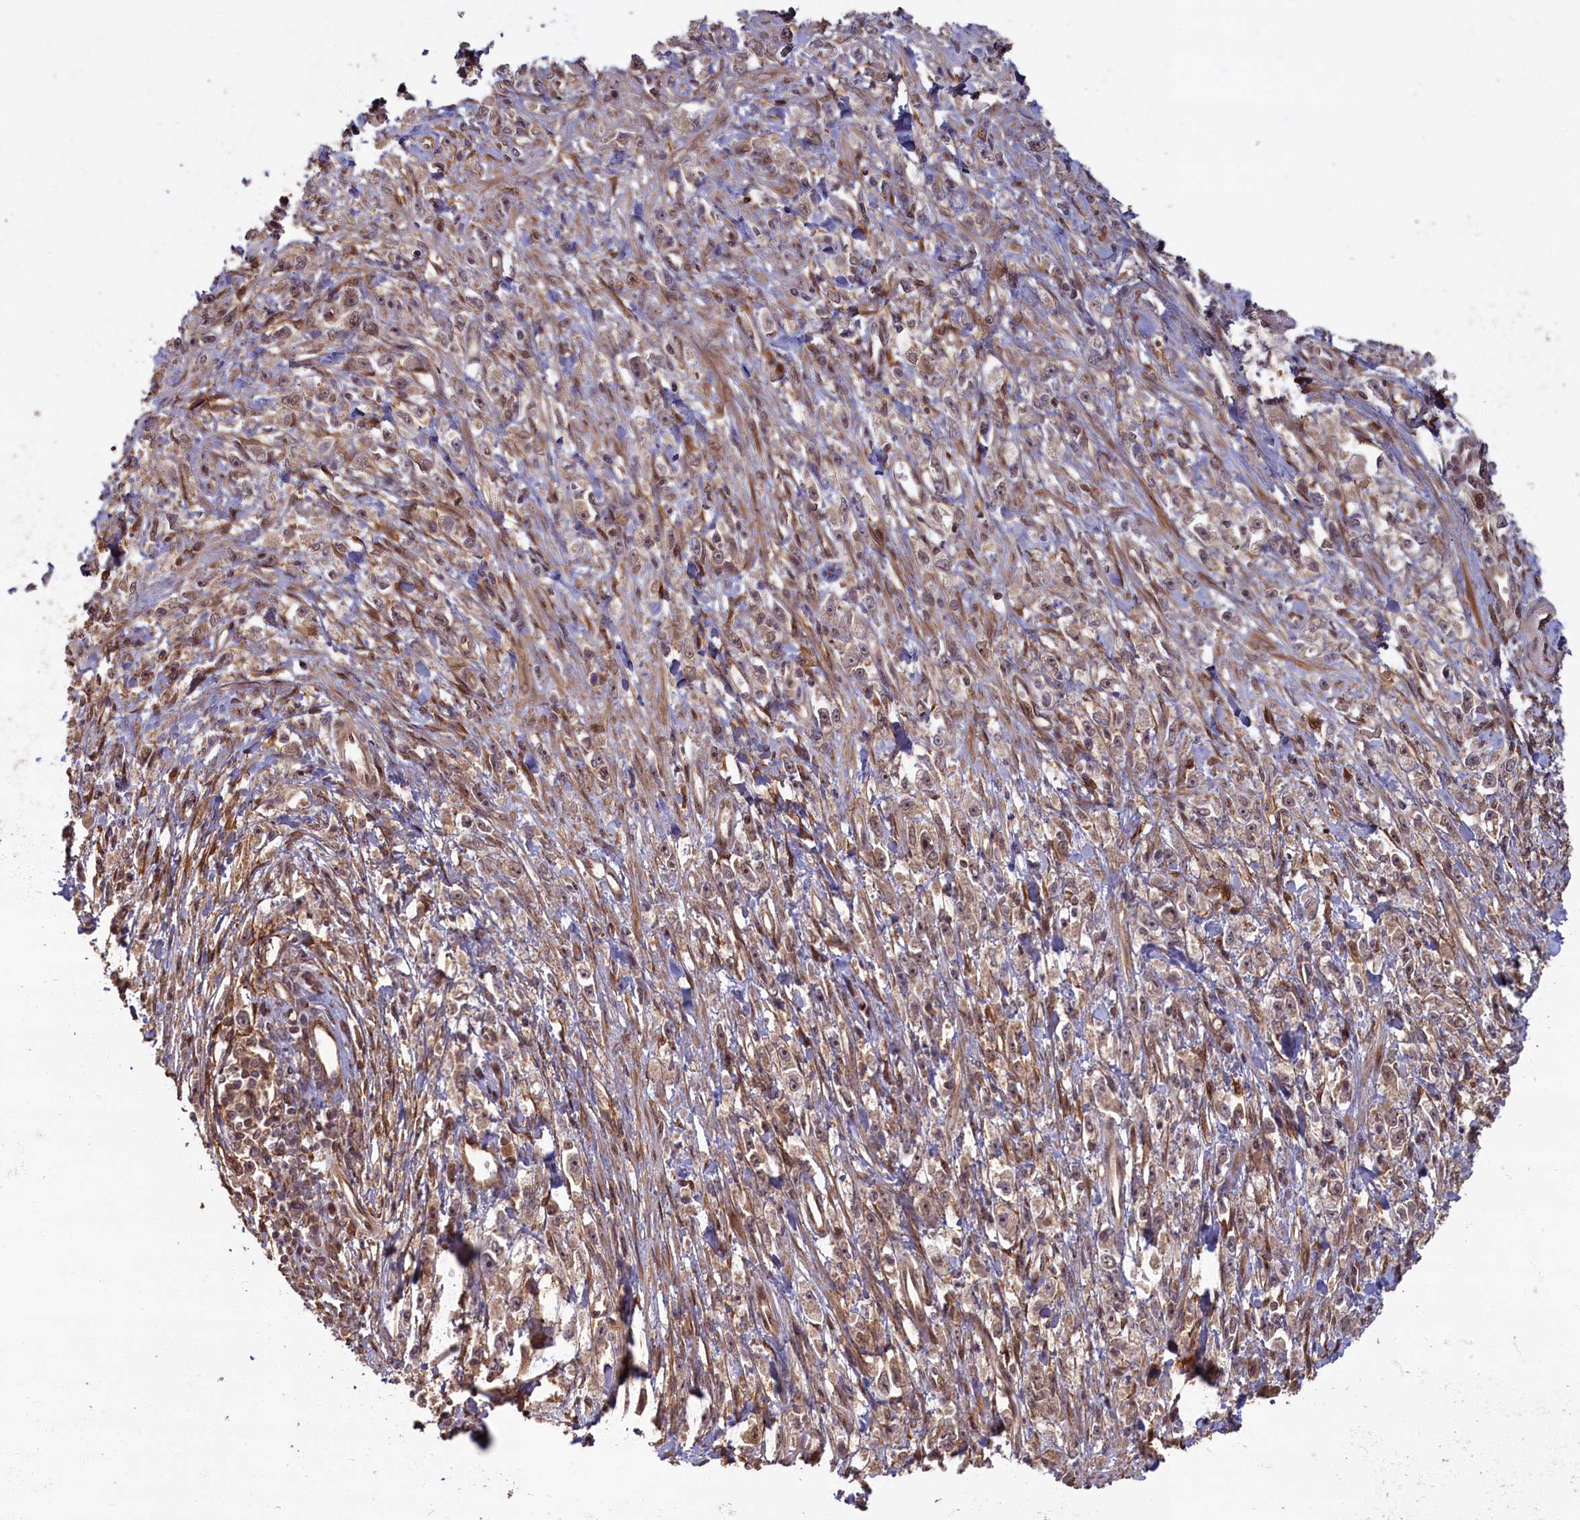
{"staining": {"intensity": "weak", "quantity": ">75%", "location": "cytoplasmic/membranous,nuclear"}, "tissue": "stomach cancer", "cell_type": "Tumor cells", "image_type": "cancer", "snomed": [{"axis": "morphology", "description": "Adenocarcinoma, NOS"}, {"axis": "topography", "description": "Stomach"}], "caption": "High-power microscopy captured an immunohistochemistry micrograph of stomach cancer, revealing weak cytoplasmic/membranous and nuclear expression in approximately >75% of tumor cells. (DAB (3,3'-diaminobenzidine) = brown stain, brightfield microscopy at high magnification).", "gene": "HIF3A", "patient": {"sex": "female", "age": 59}}